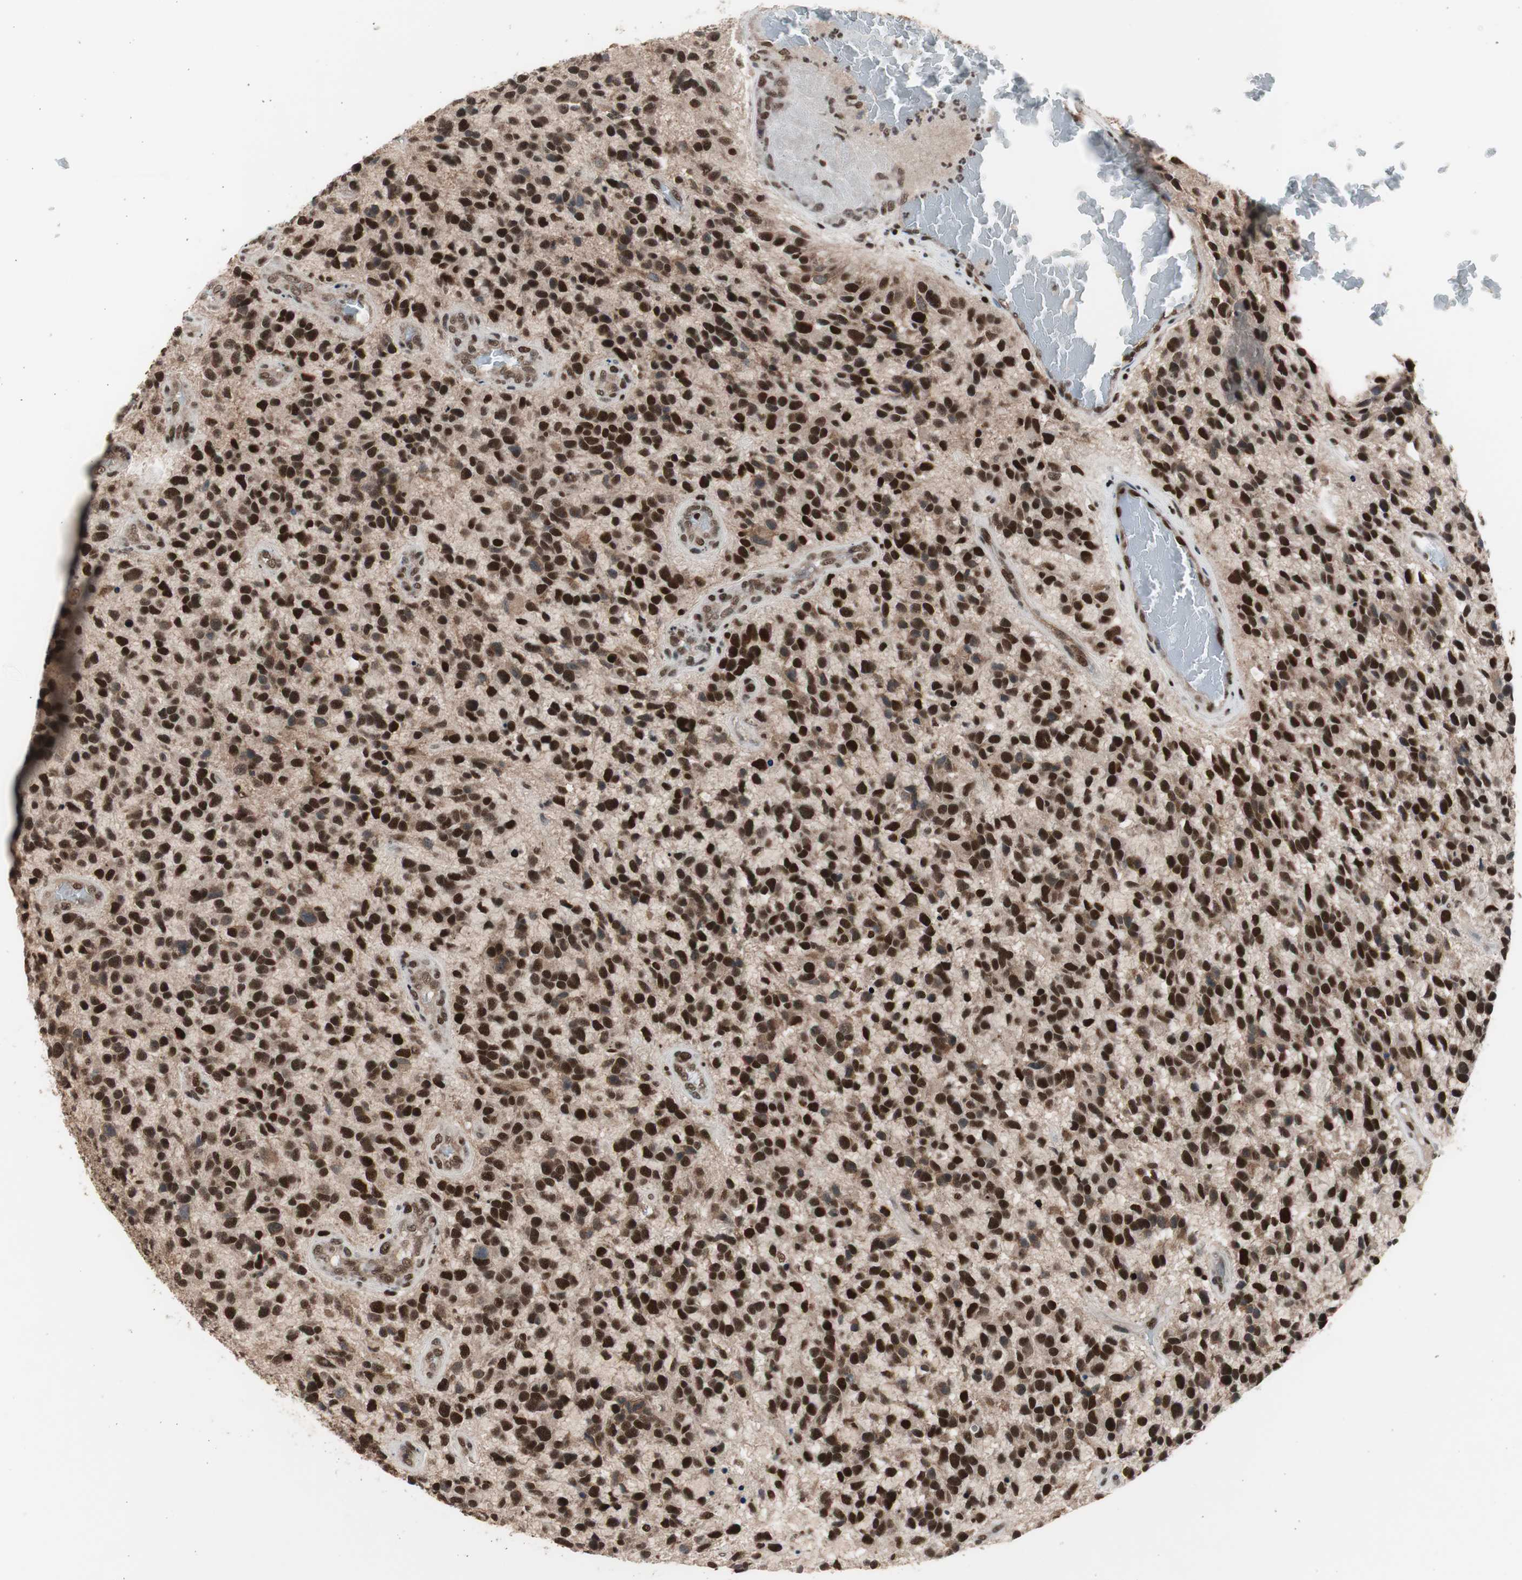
{"staining": {"intensity": "strong", "quantity": ">75%", "location": "nuclear"}, "tissue": "glioma", "cell_type": "Tumor cells", "image_type": "cancer", "snomed": [{"axis": "morphology", "description": "Glioma, malignant, High grade"}, {"axis": "topography", "description": "Brain"}], "caption": "Malignant glioma (high-grade) stained for a protein (brown) demonstrates strong nuclear positive staining in about >75% of tumor cells.", "gene": "RPA1", "patient": {"sex": "female", "age": 58}}